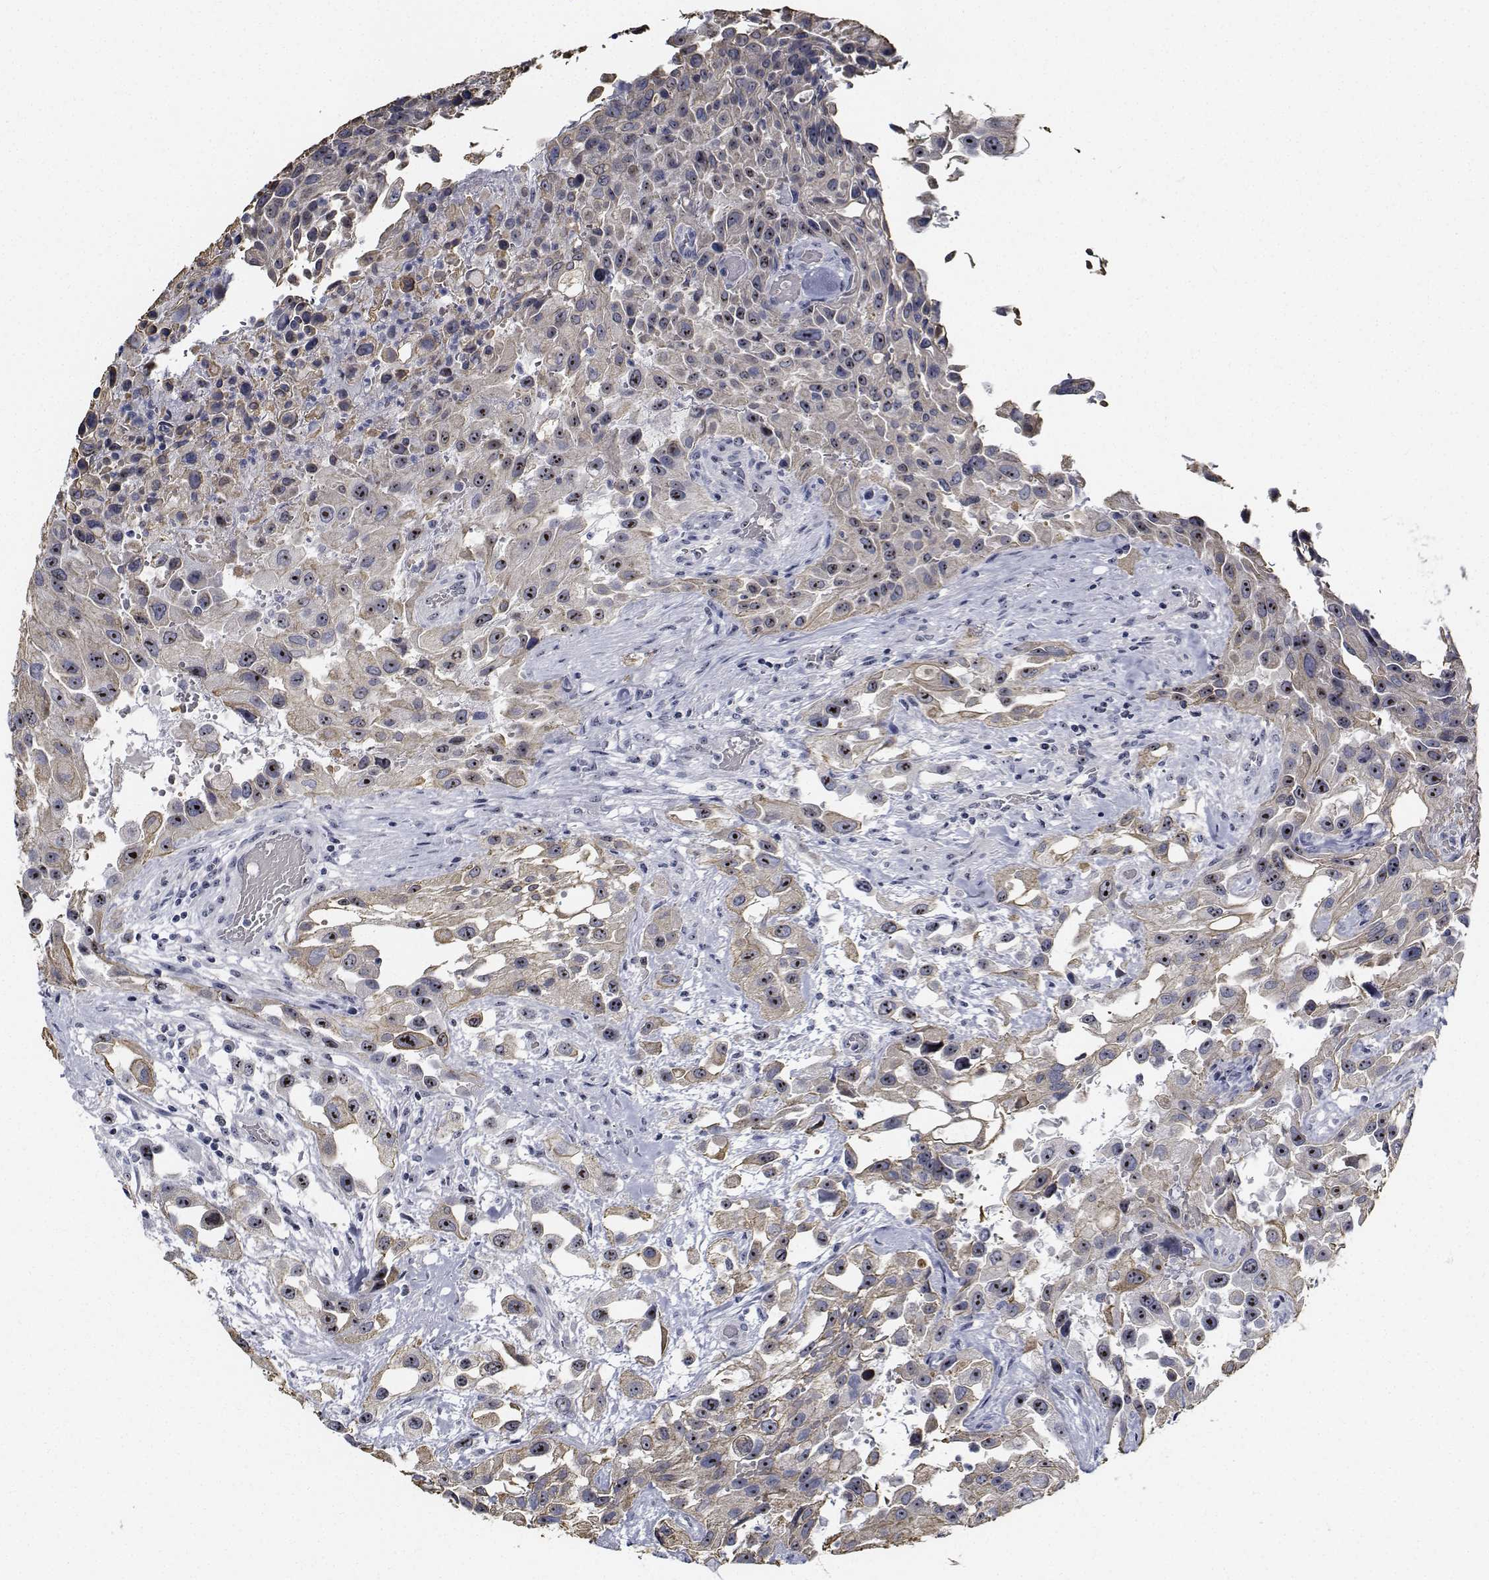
{"staining": {"intensity": "moderate", "quantity": ">75%", "location": "nuclear"}, "tissue": "urothelial cancer", "cell_type": "Tumor cells", "image_type": "cancer", "snomed": [{"axis": "morphology", "description": "Urothelial carcinoma, High grade"}, {"axis": "topography", "description": "Urinary bladder"}], "caption": "High-grade urothelial carcinoma tissue reveals moderate nuclear expression in about >75% of tumor cells, visualized by immunohistochemistry.", "gene": "NVL", "patient": {"sex": "male", "age": 79}}